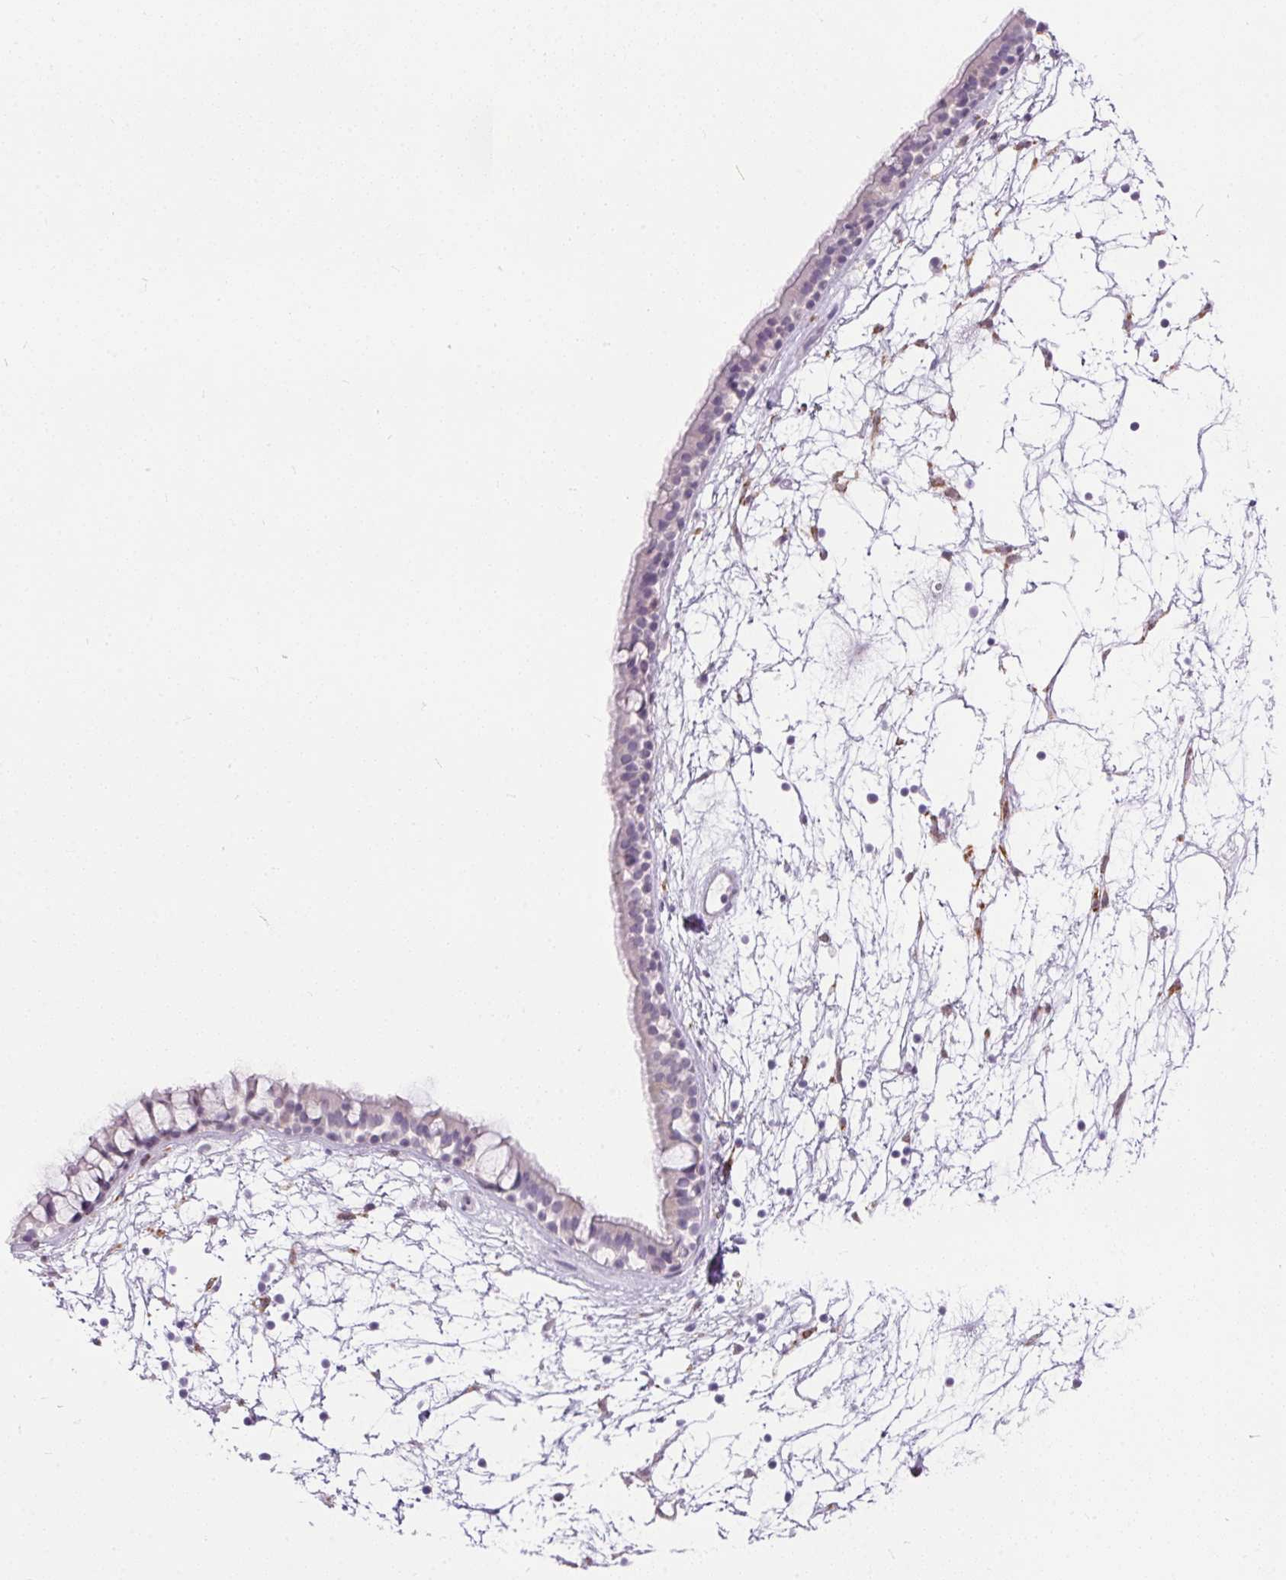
{"staining": {"intensity": "negative", "quantity": "none", "location": "none"}, "tissue": "nasopharynx", "cell_type": "Respiratory epithelial cells", "image_type": "normal", "snomed": [{"axis": "morphology", "description": "Normal tissue, NOS"}, {"axis": "topography", "description": "Nasopharynx"}], "caption": "Respiratory epithelial cells are negative for brown protein staining in unremarkable nasopharynx. (Immunohistochemistry (ihc), brightfield microscopy, high magnification).", "gene": "GBP6", "patient": {"sex": "male", "age": 68}}